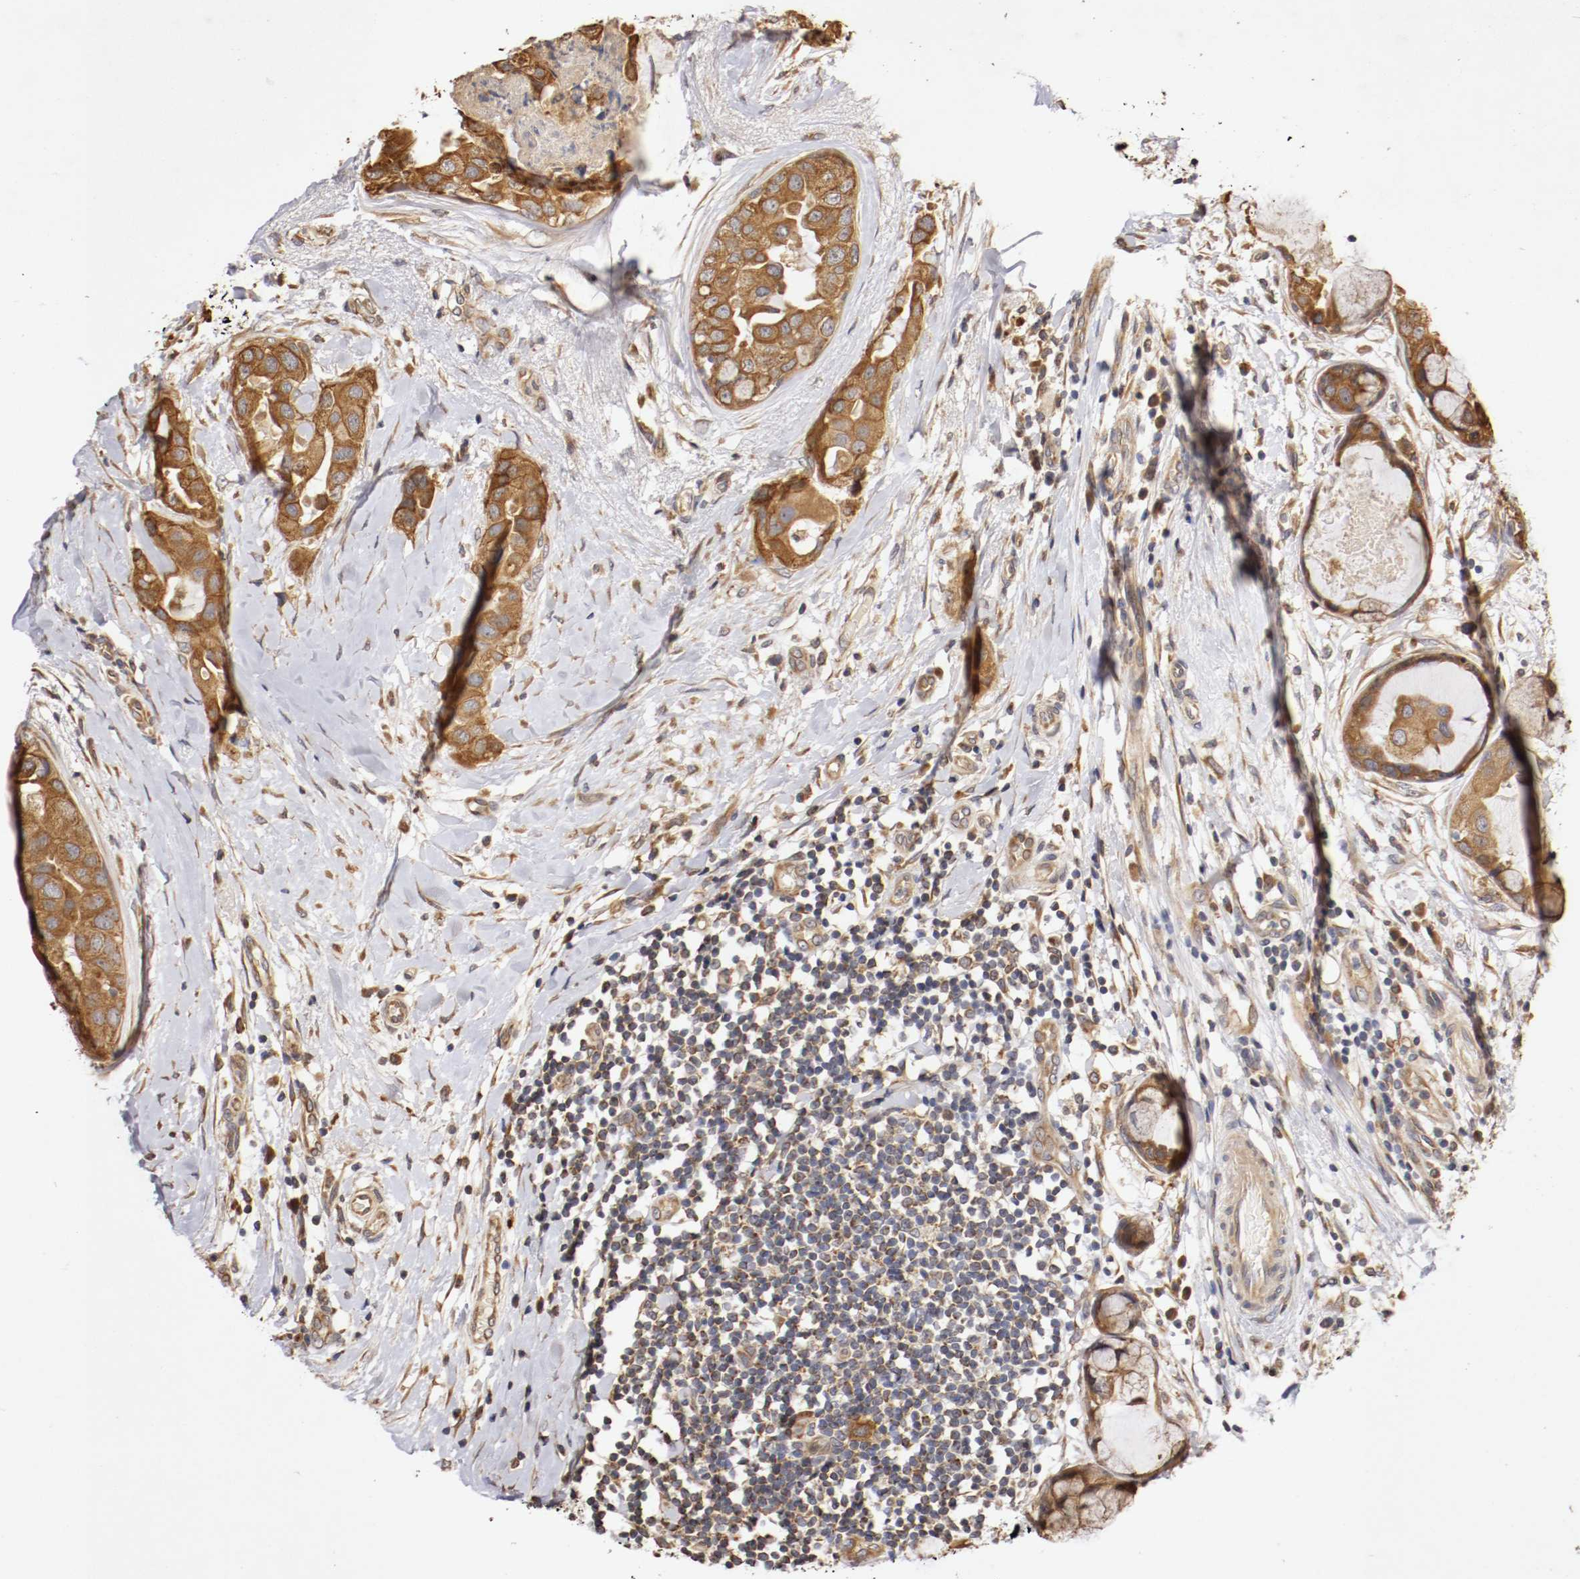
{"staining": {"intensity": "strong", "quantity": ">75%", "location": "cytoplasmic/membranous"}, "tissue": "breast cancer", "cell_type": "Tumor cells", "image_type": "cancer", "snomed": [{"axis": "morphology", "description": "Duct carcinoma"}, {"axis": "topography", "description": "Breast"}], "caption": "IHC histopathology image of human breast cancer (invasive ductal carcinoma) stained for a protein (brown), which displays high levels of strong cytoplasmic/membranous positivity in about >75% of tumor cells.", "gene": "VEZT", "patient": {"sex": "female", "age": 40}}